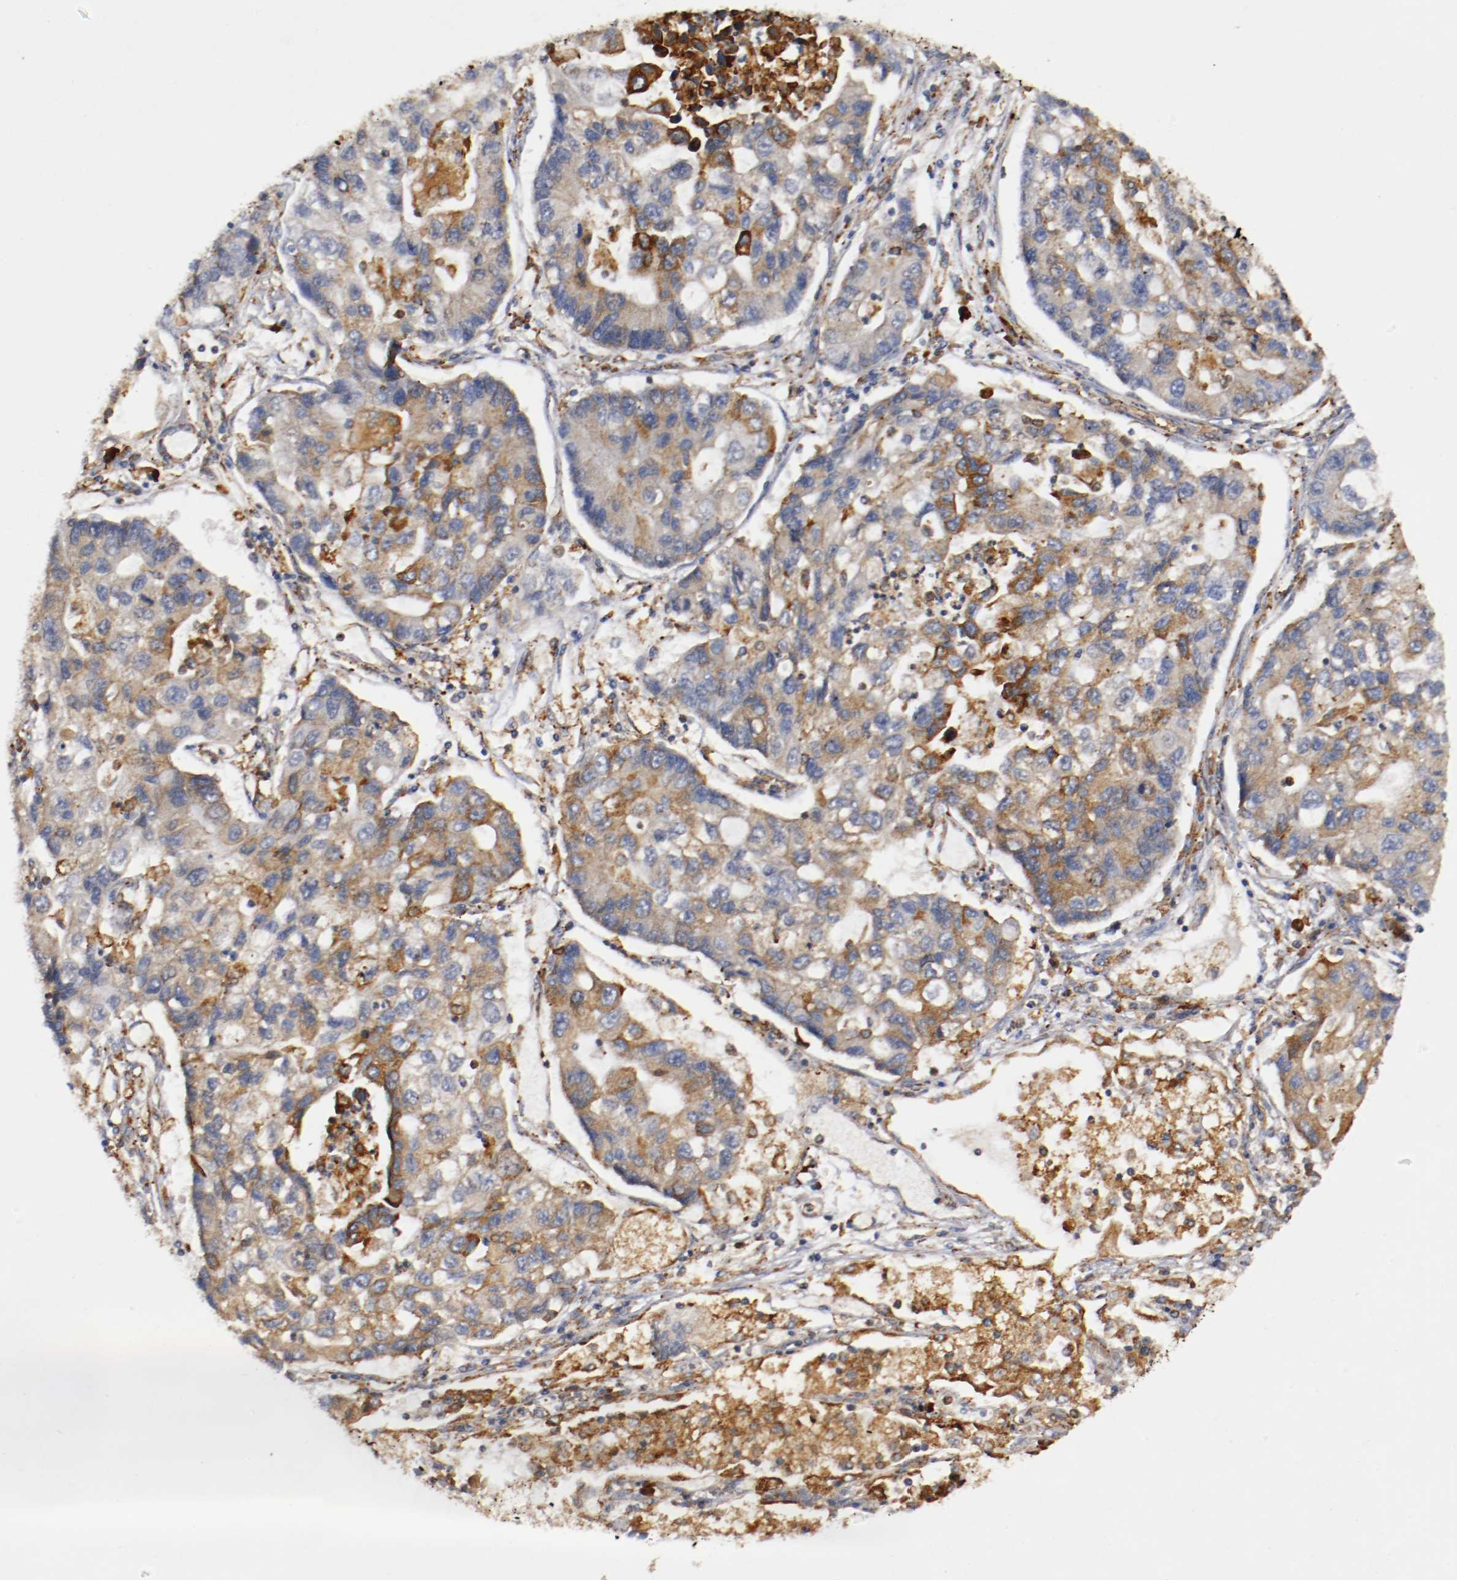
{"staining": {"intensity": "moderate", "quantity": ">75%", "location": "cytoplasmic/membranous"}, "tissue": "lung cancer", "cell_type": "Tumor cells", "image_type": "cancer", "snomed": [{"axis": "morphology", "description": "Adenocarcinoma, NOS"}, {"axis": "topography", "description": "Lung"}], "caption": "Immunohistochemistry micrograph of neoplastic tissue: human lung adenocarcinoma stained using immunohistochemistry (IHC) shows medium levels of moderate protein expression localized specifically in the cytoplasmic/membranous of tumor cells, appearing as a cytoplasmic/membranous brown color.", "gene": "TRAF2", "patient": {"sex": "female", "age": 51}}